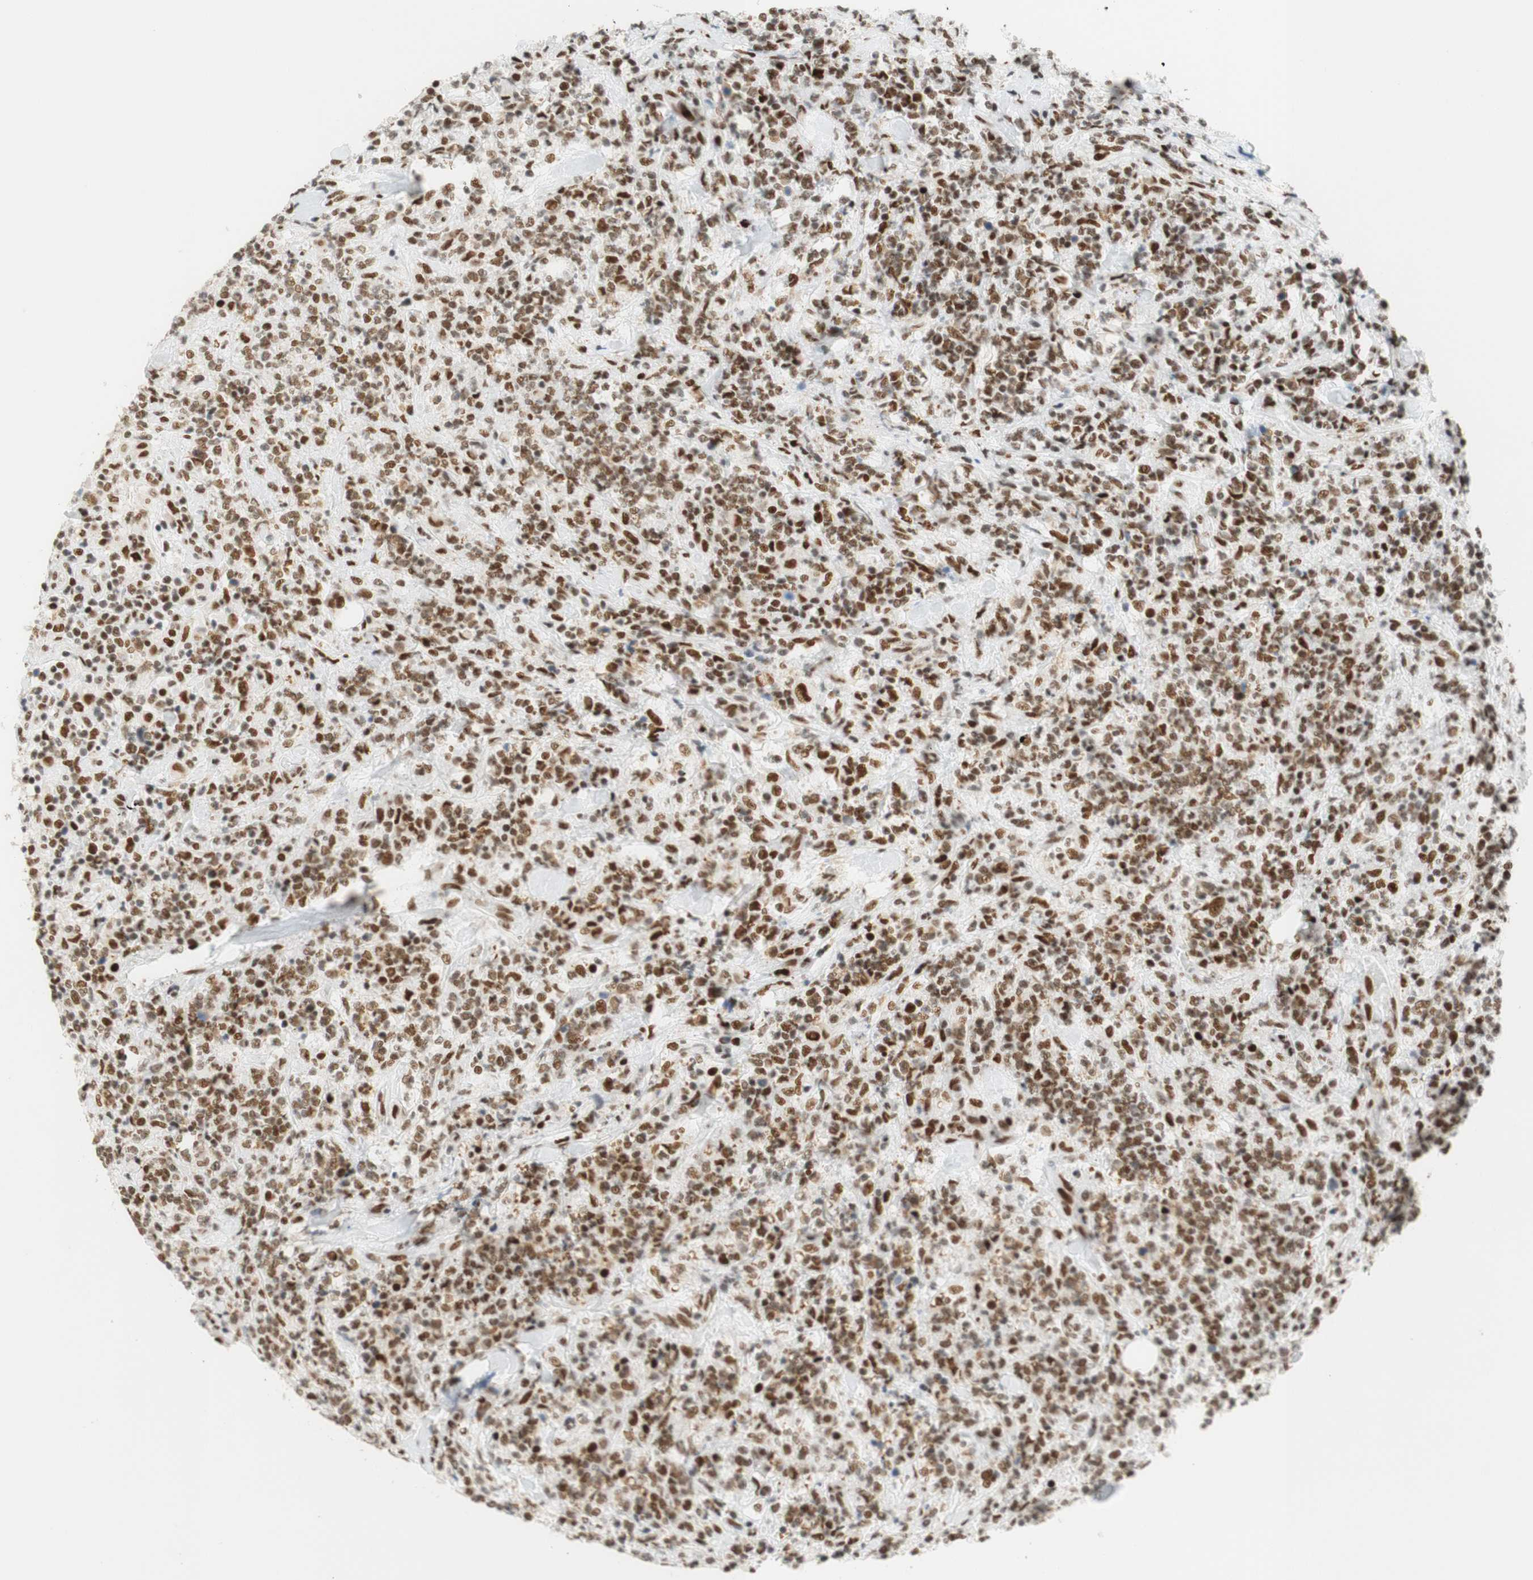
{"staining": {"intensity": "moderate", "quantity": "25%-75%", "location": "nuclear"}, "tissue": "lymphoma", "cell_type": "Tumor cells", "image_type": "cancer", "snomed": [{"axis": "morphology", "description": "Malignant lymphoma, non-Hodgkin's type, High grade"}, {"axis": "topography", "description": "Soft tissue"}], "caption": "Tumor cells demonstrate medium levels of moderate nuclear positivity in approximately 25%-75% of cells in high-grade malignant lymphoma, non-Hodgkin's type.", "gene": "RNF20", "patient": {"sex": "male", "age": 18}}